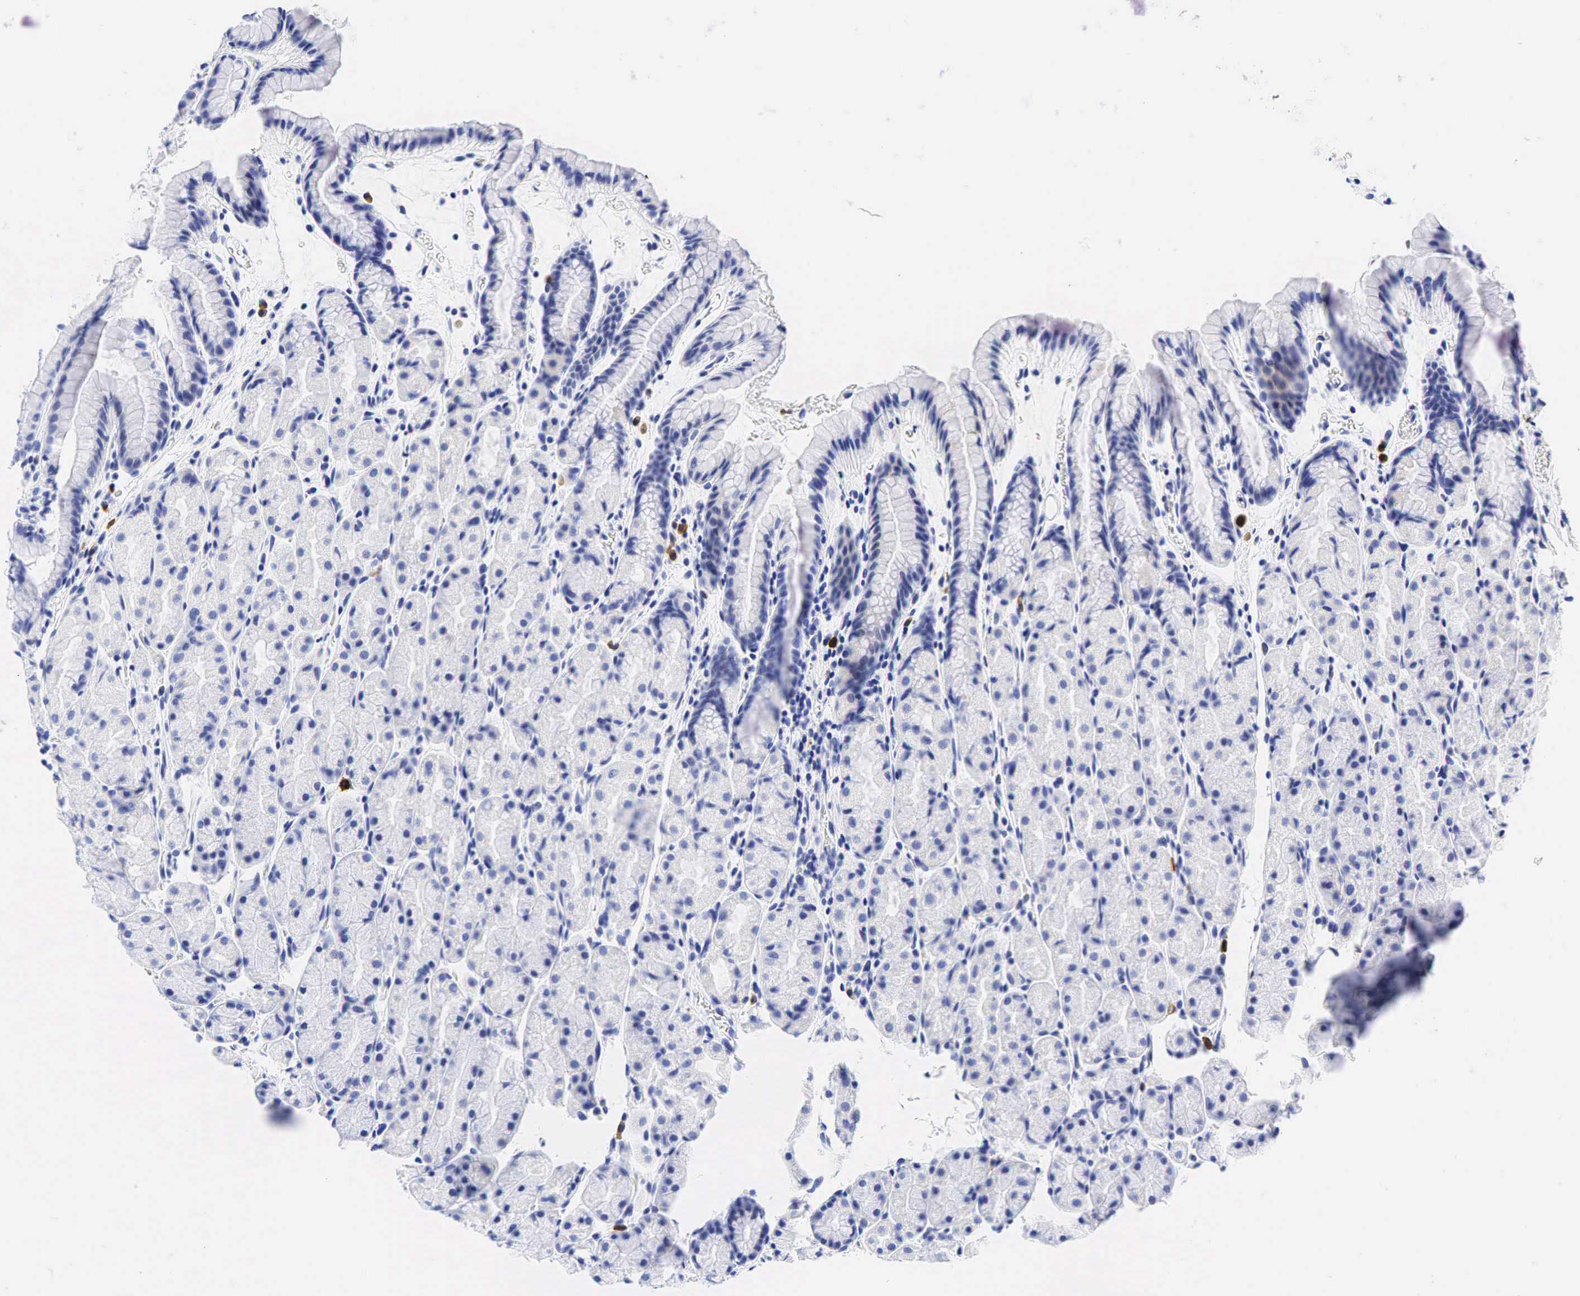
{"staining": {"intensity": "negative", "quantity": "none", "location": "none"}, "tissue": "stomach", "cell_type": "Glandular cells", "image_type": "normal", "snomed": [{"axis": "morphology", "description": "Adenocarcinoma, NOS"}, {"axis": "topography", "description": "Stomach, upper"}], "caption": "This photomicrograph is of normal stomach stained with IHC to label a protein in brown with the nuclei are counter-stained blue. There is no staining in glandular cells.", "gene": "CD79A", "patient": {"sex": "male", "age": 47}}